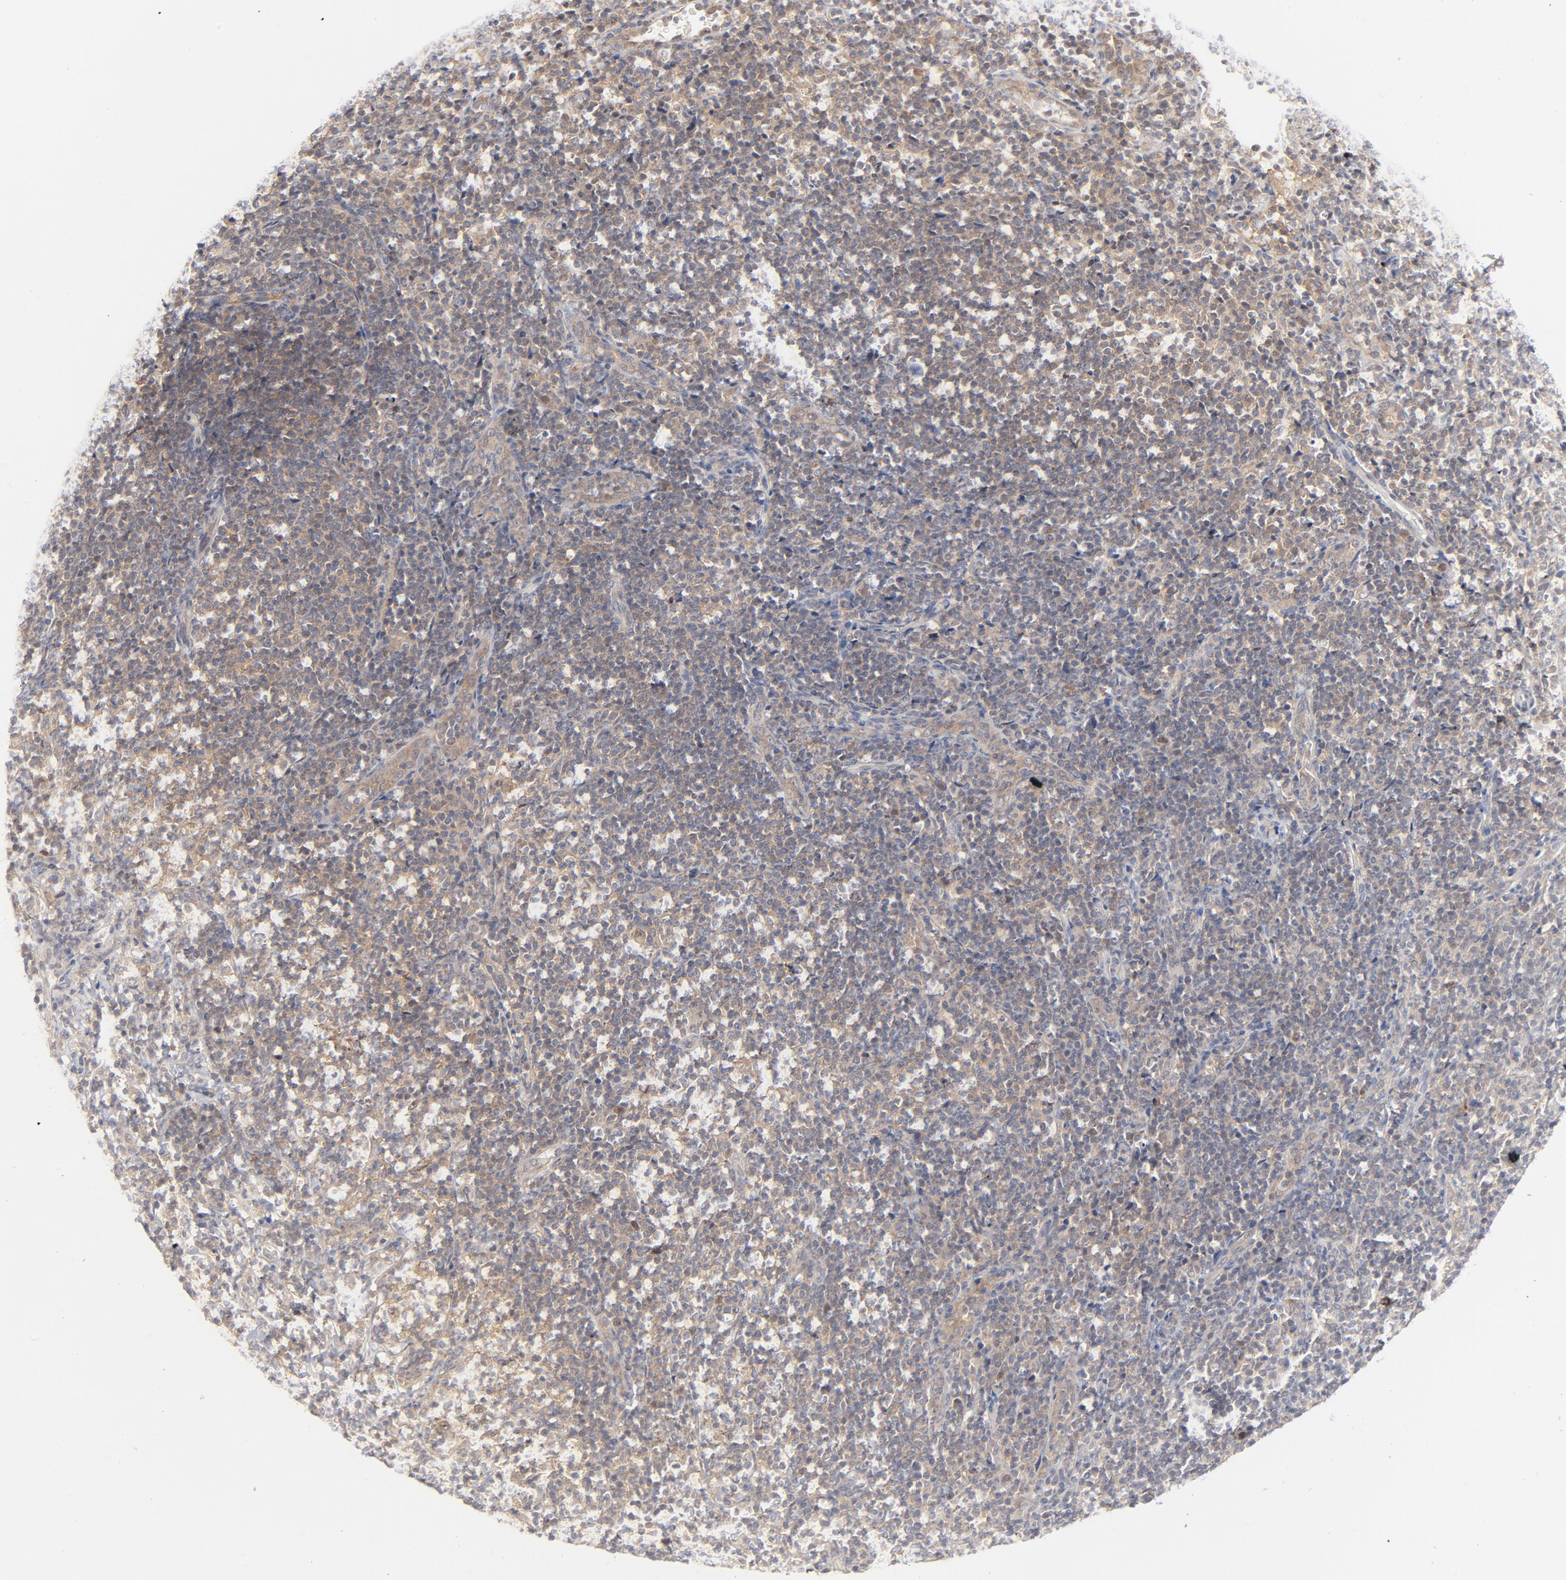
{"staining": {"intensity": "negative", "quantity": "none", "location": "none"}, "tissue": "lymphoma", "cell_type": "Tumor cells", "image_type": "cancer", "snomed": [{"axis": "morphology", "description": "Malignant lymphoma, non-Hodgkin's type, Low grade"}, {"axis": "topography", "description": "Lymph node"}], "caption": "Immunohistochemical staining of low-grade malignant lymphoma, non-Hodgkin's type reveals no significant staining in tumor cells.", "gene": "UBL4A", "patient": {"sex": "female", "age": 76}}